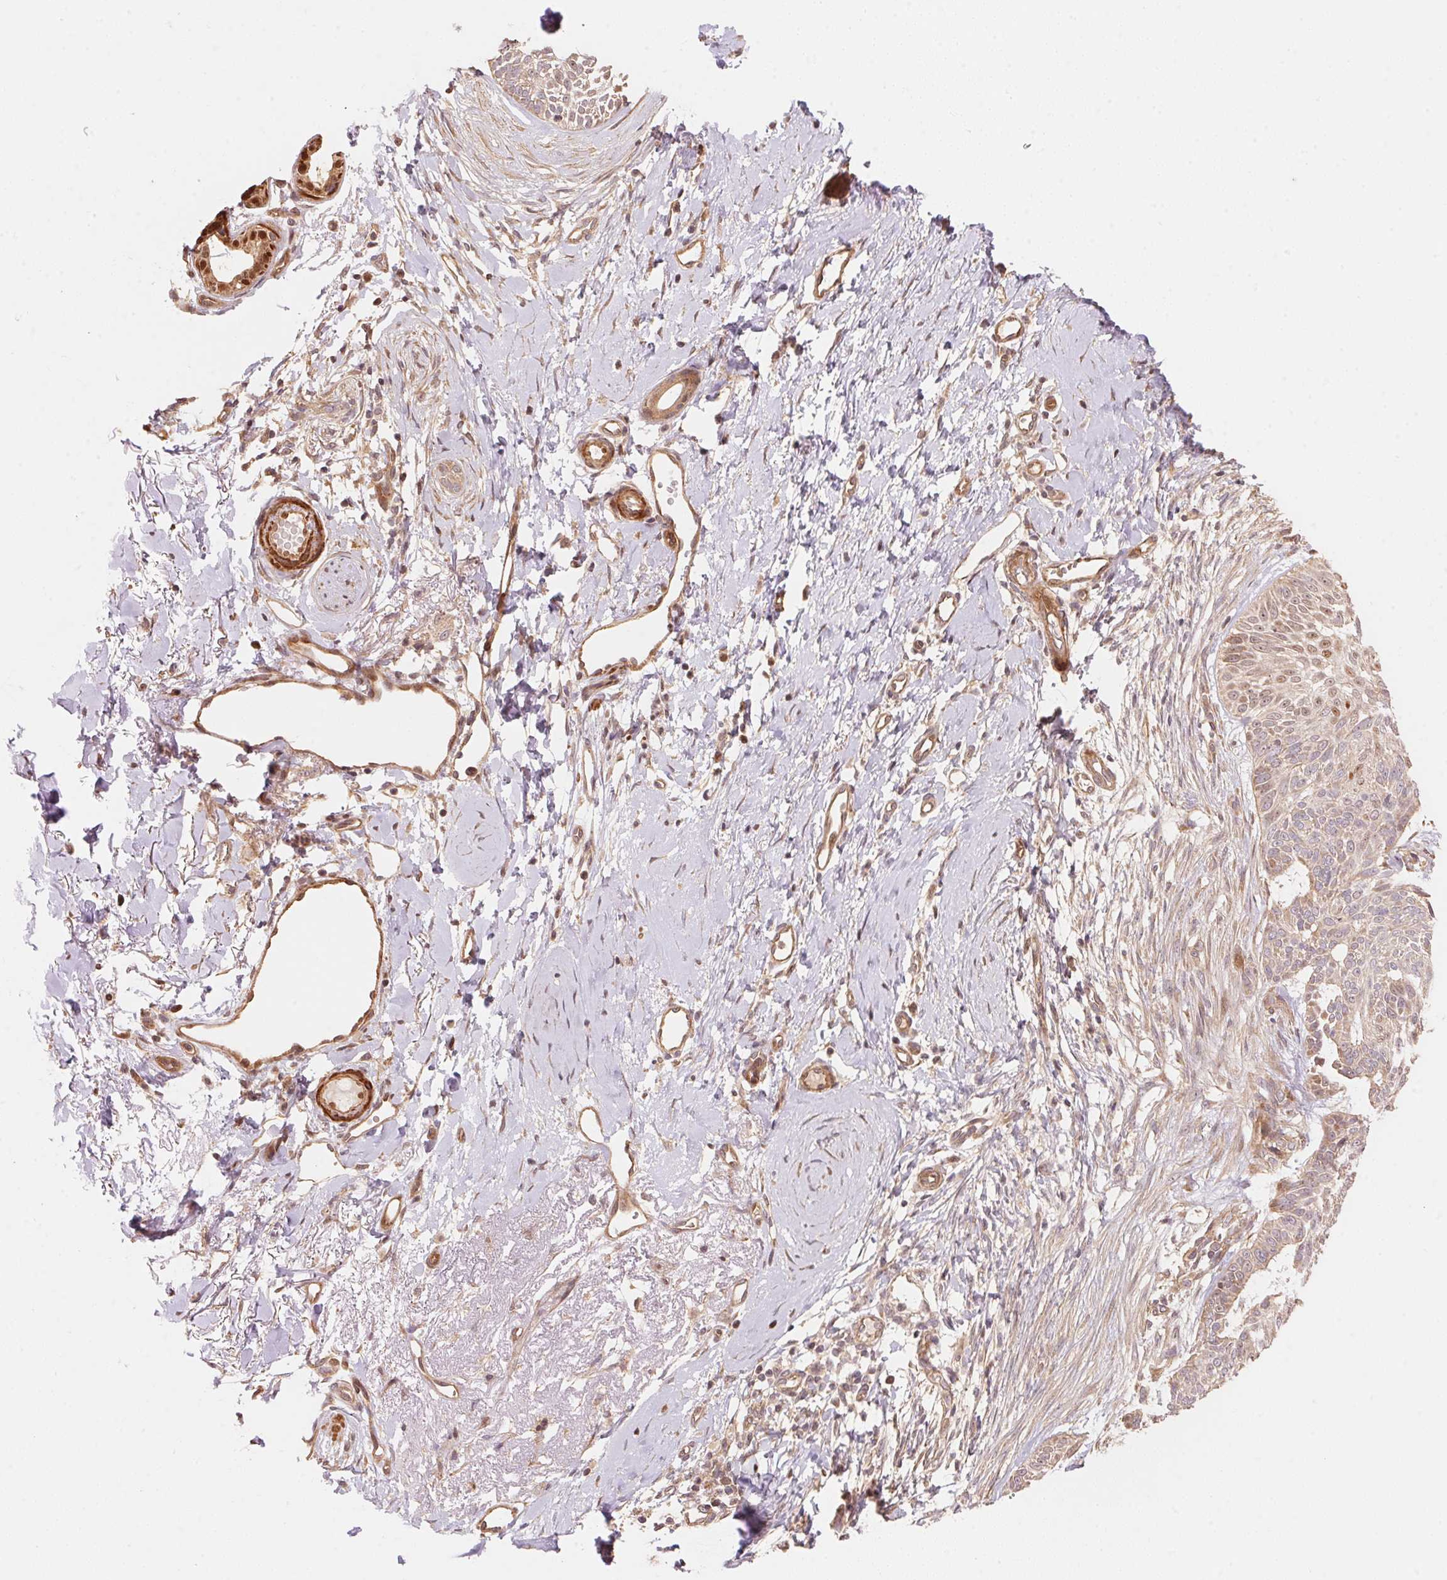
{"staining": {"intensity": "weak", "quantity": "25%-75%", "location": "cytoplasmic/membranous"}, "tissue": "skin cancer", "cell_type": "Tumor cells", "image_type": "cancer", "snomed": [{"axis": "morphology", "description": "Normal tissue, NOS"}, {"axis": "morphology", "description": "Basal cell carcinoma"}, {"axis": "topography", "description": "Skin"}], "caption": "Skin cancer stained with a protein marker reveals weak staining in tumor cells.", "gene": "TNIP2", "patient": {"sex": "male", "age": 84}}